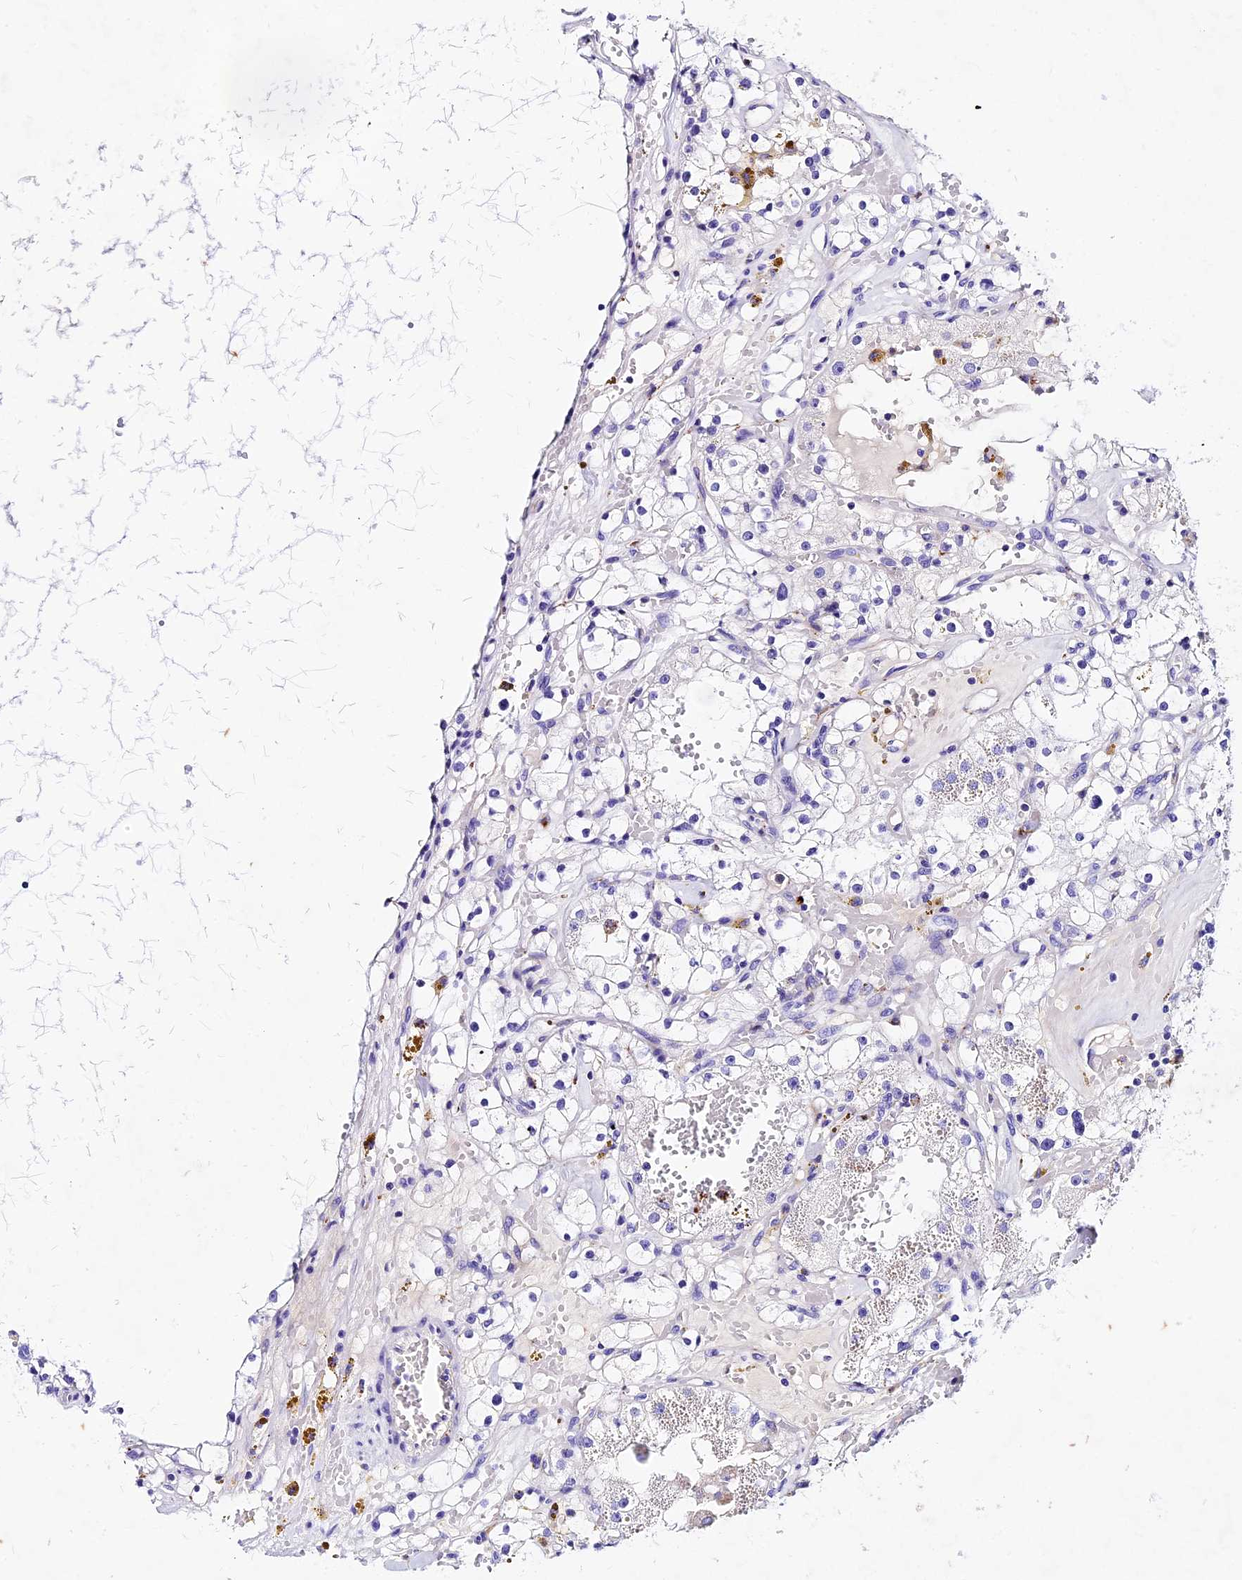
{"staining": {"intensity": "negative", "quantity": "none", "location": "none"}, "tissue": "renal cancer", "cell_type": "Tumor cells", "image_type": "cancer", "snomed": [{"axis": "morphology", "description": "Adenocarcinoma, NOS"}, {"axis": "topography", "description": "Kidney"}], "caption": "DAB immunohistochemical staining of renal cancer (adenocarcinoma) demonstrates no significant expression in tumor cells.", "gene": "PSG11", "patient": {"sex": "male", "age": 56}}